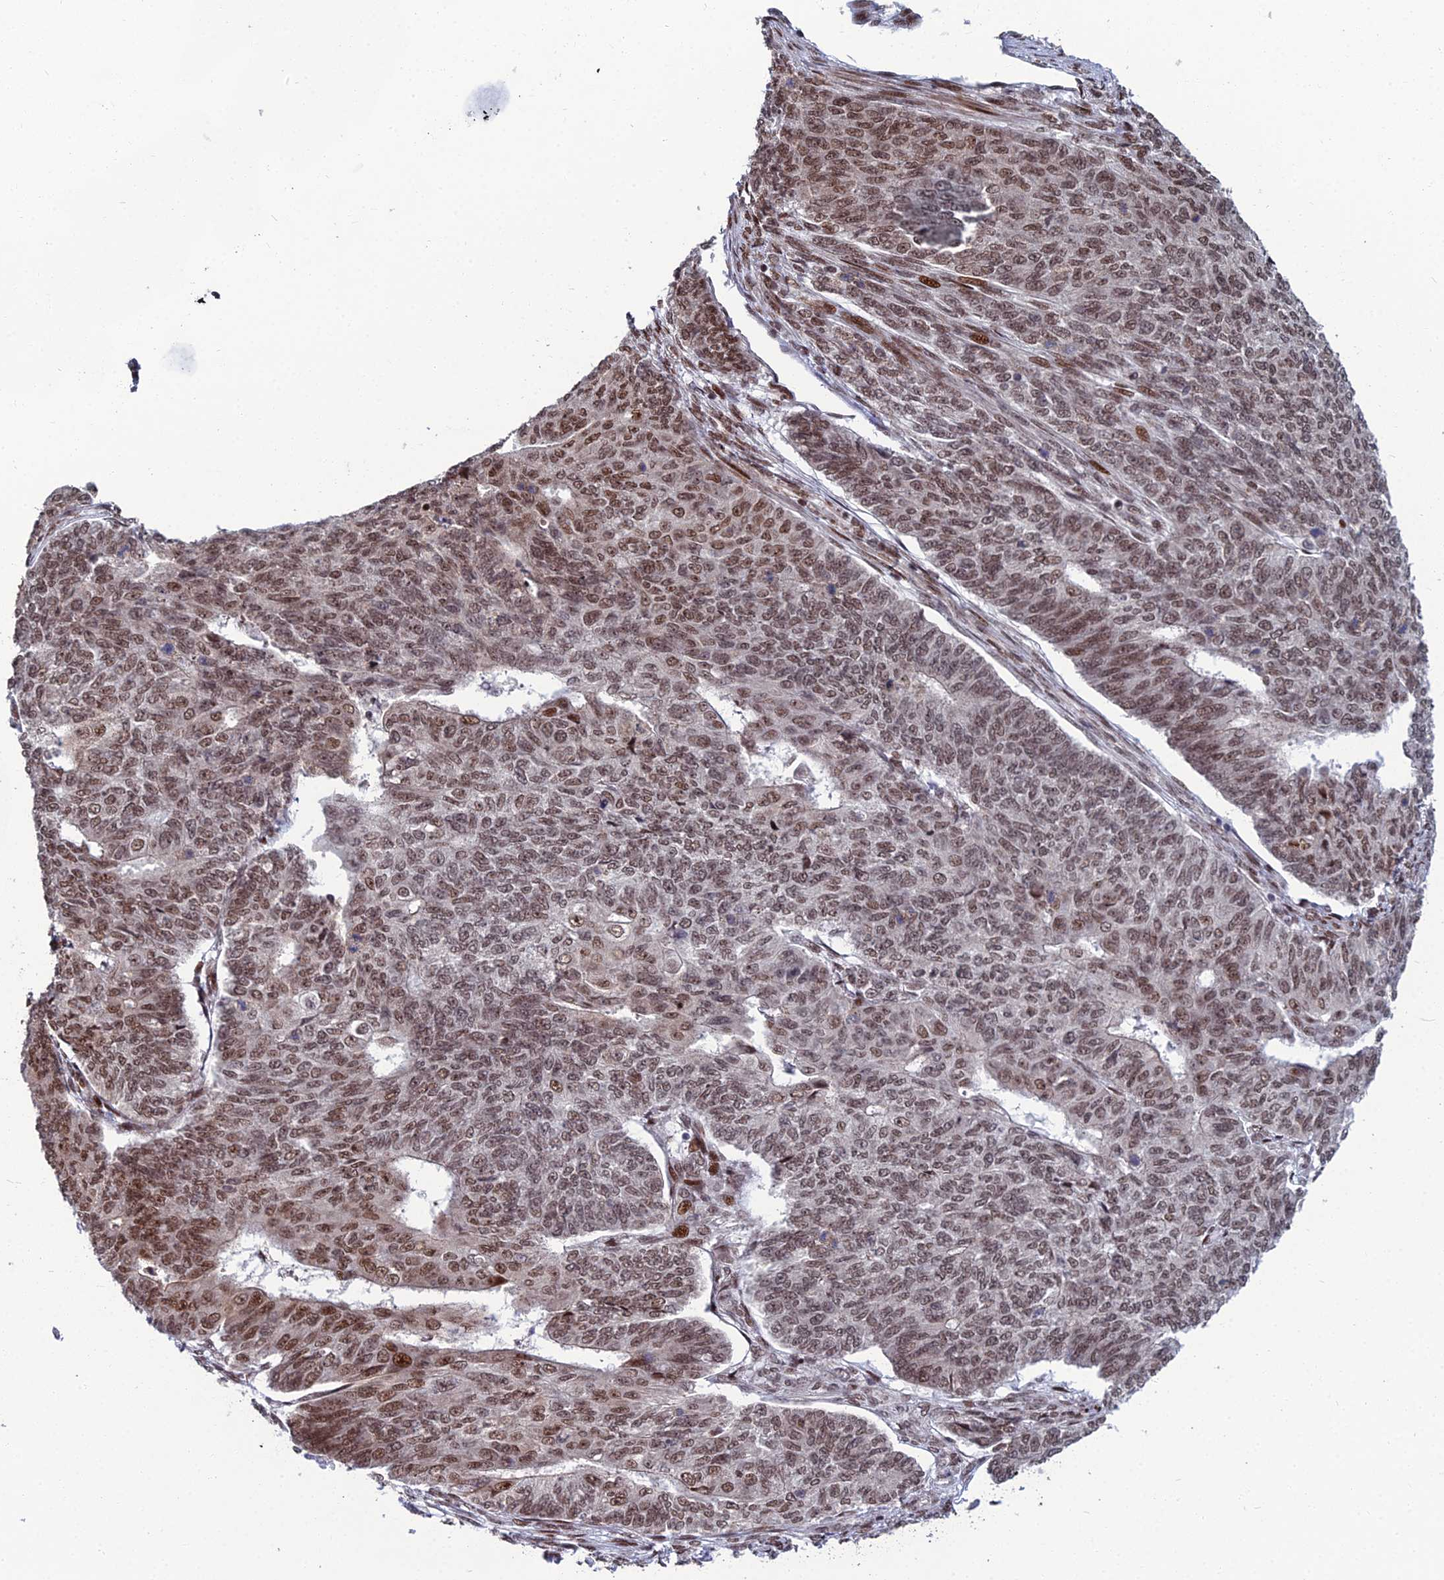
{"staining": {"intensity": "moderate", "quantity": ">75%", "location": "nuclear"}, "tissue": "endometrial cancer", "cell_type": "Tumor cells", "image_type": "cancer", "snomed": [{"axis": "morphology", "description": "Adenocarcinoma, NOS"}, {"axis": "topography", "description": "Endometrium"}], "caption": "Endometrial adenocarcinoma tissue displays moderate nuclear expression in about >75% of tumor cells", "gene": "ZNF668", "patient": {"sex": "female", "age": 32}}